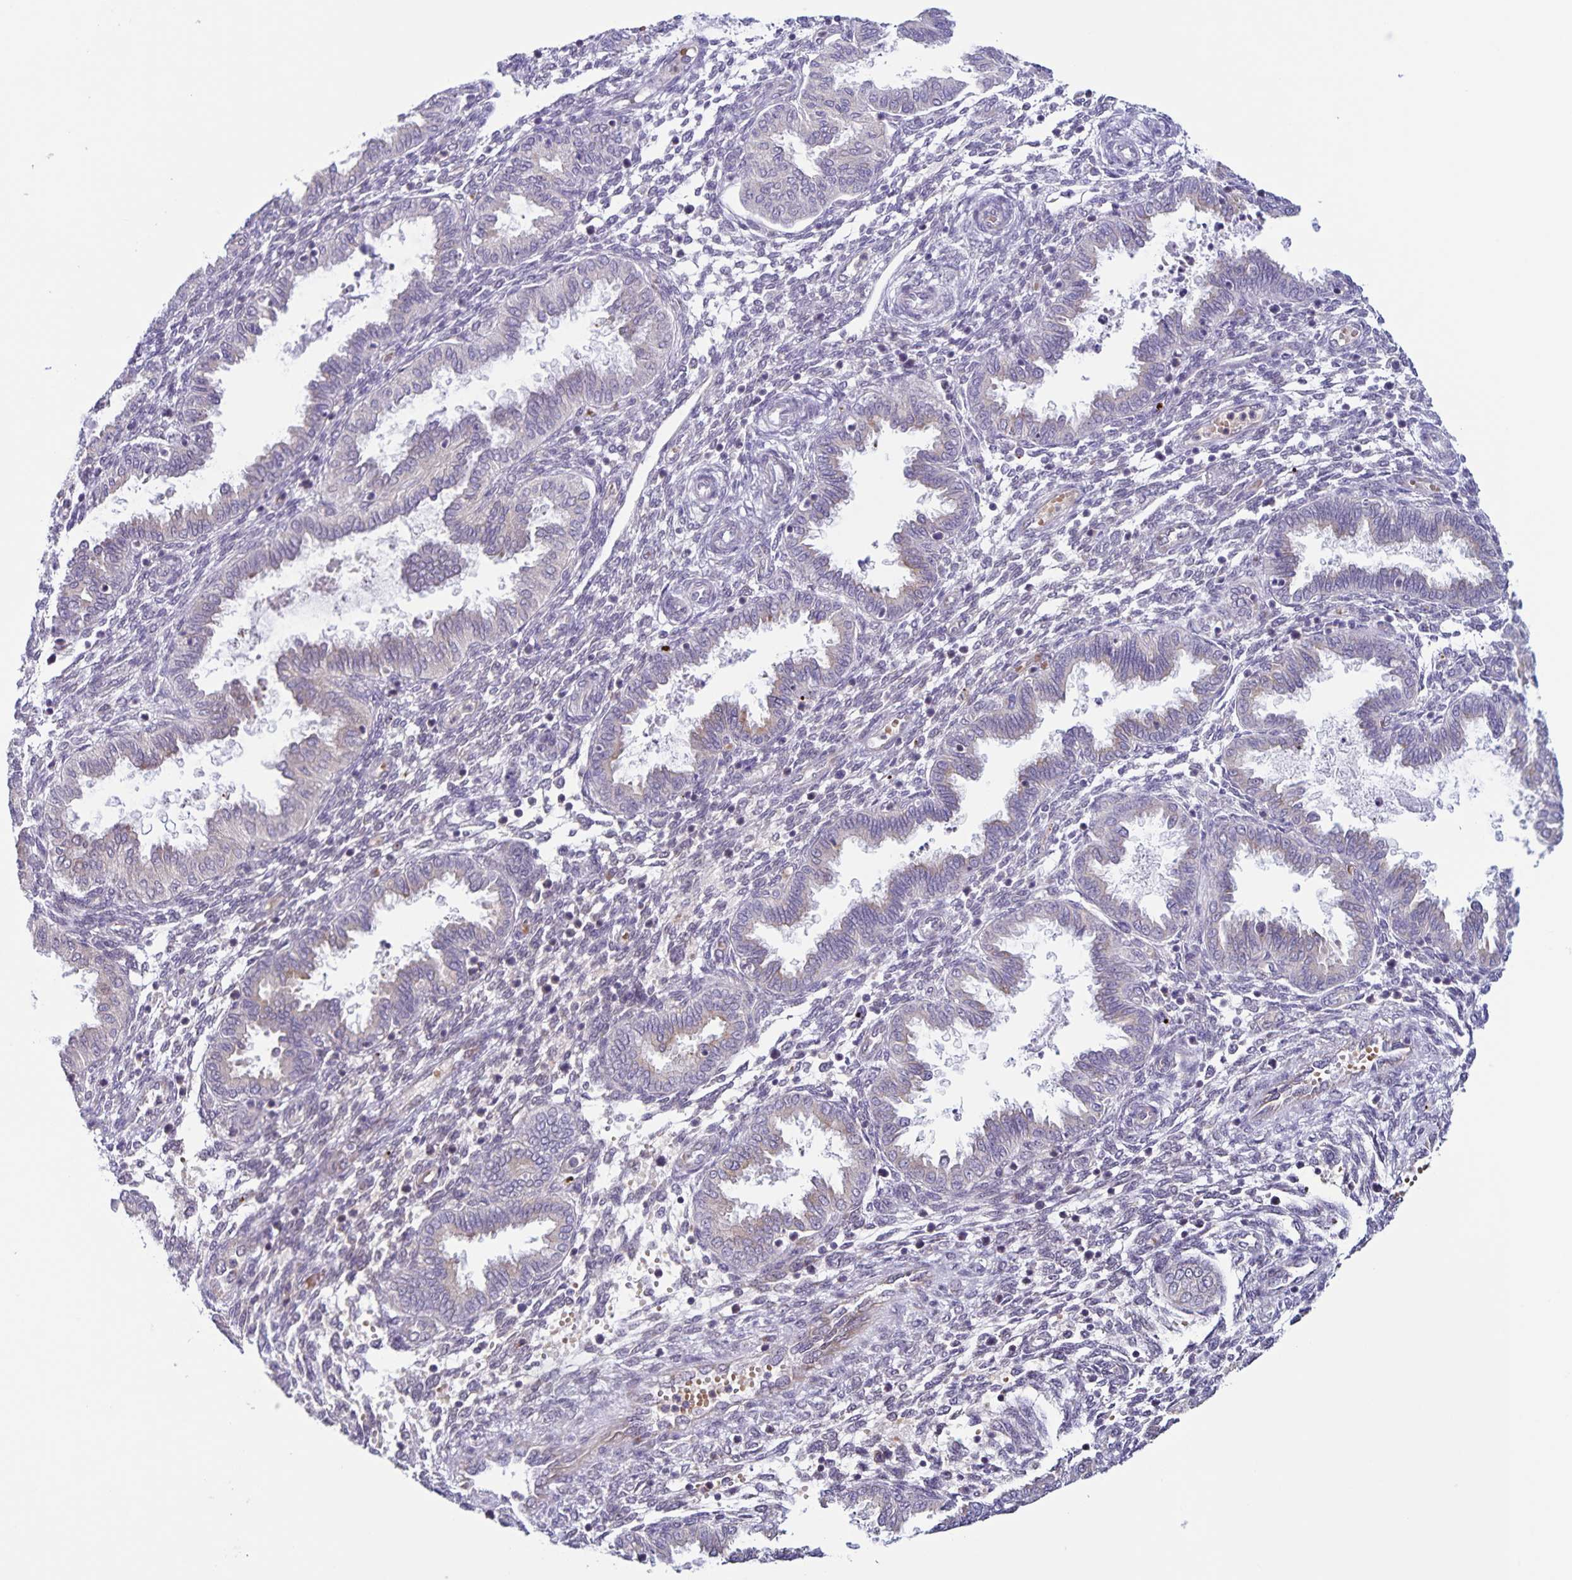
{"staining": {"intensity": "negative", "quantity": "none", "location": "none"}, "tissue": "endometrium", "cell_type": "Cells in endometrial stroma", "image_type": "normal", "snomed": [{"axis": "morphology", "description": "Normal tissue, NOS"}, {"axis": "topography", "description": "Endometrium"}], "caption": "This is a micrograph of immunohistochemistry (IHC) staining of normal endometrium, which shows no expression in cells in endometrial stroma.", "gene": "STPG4", "patient": {"sex": "female", "age": 33}}